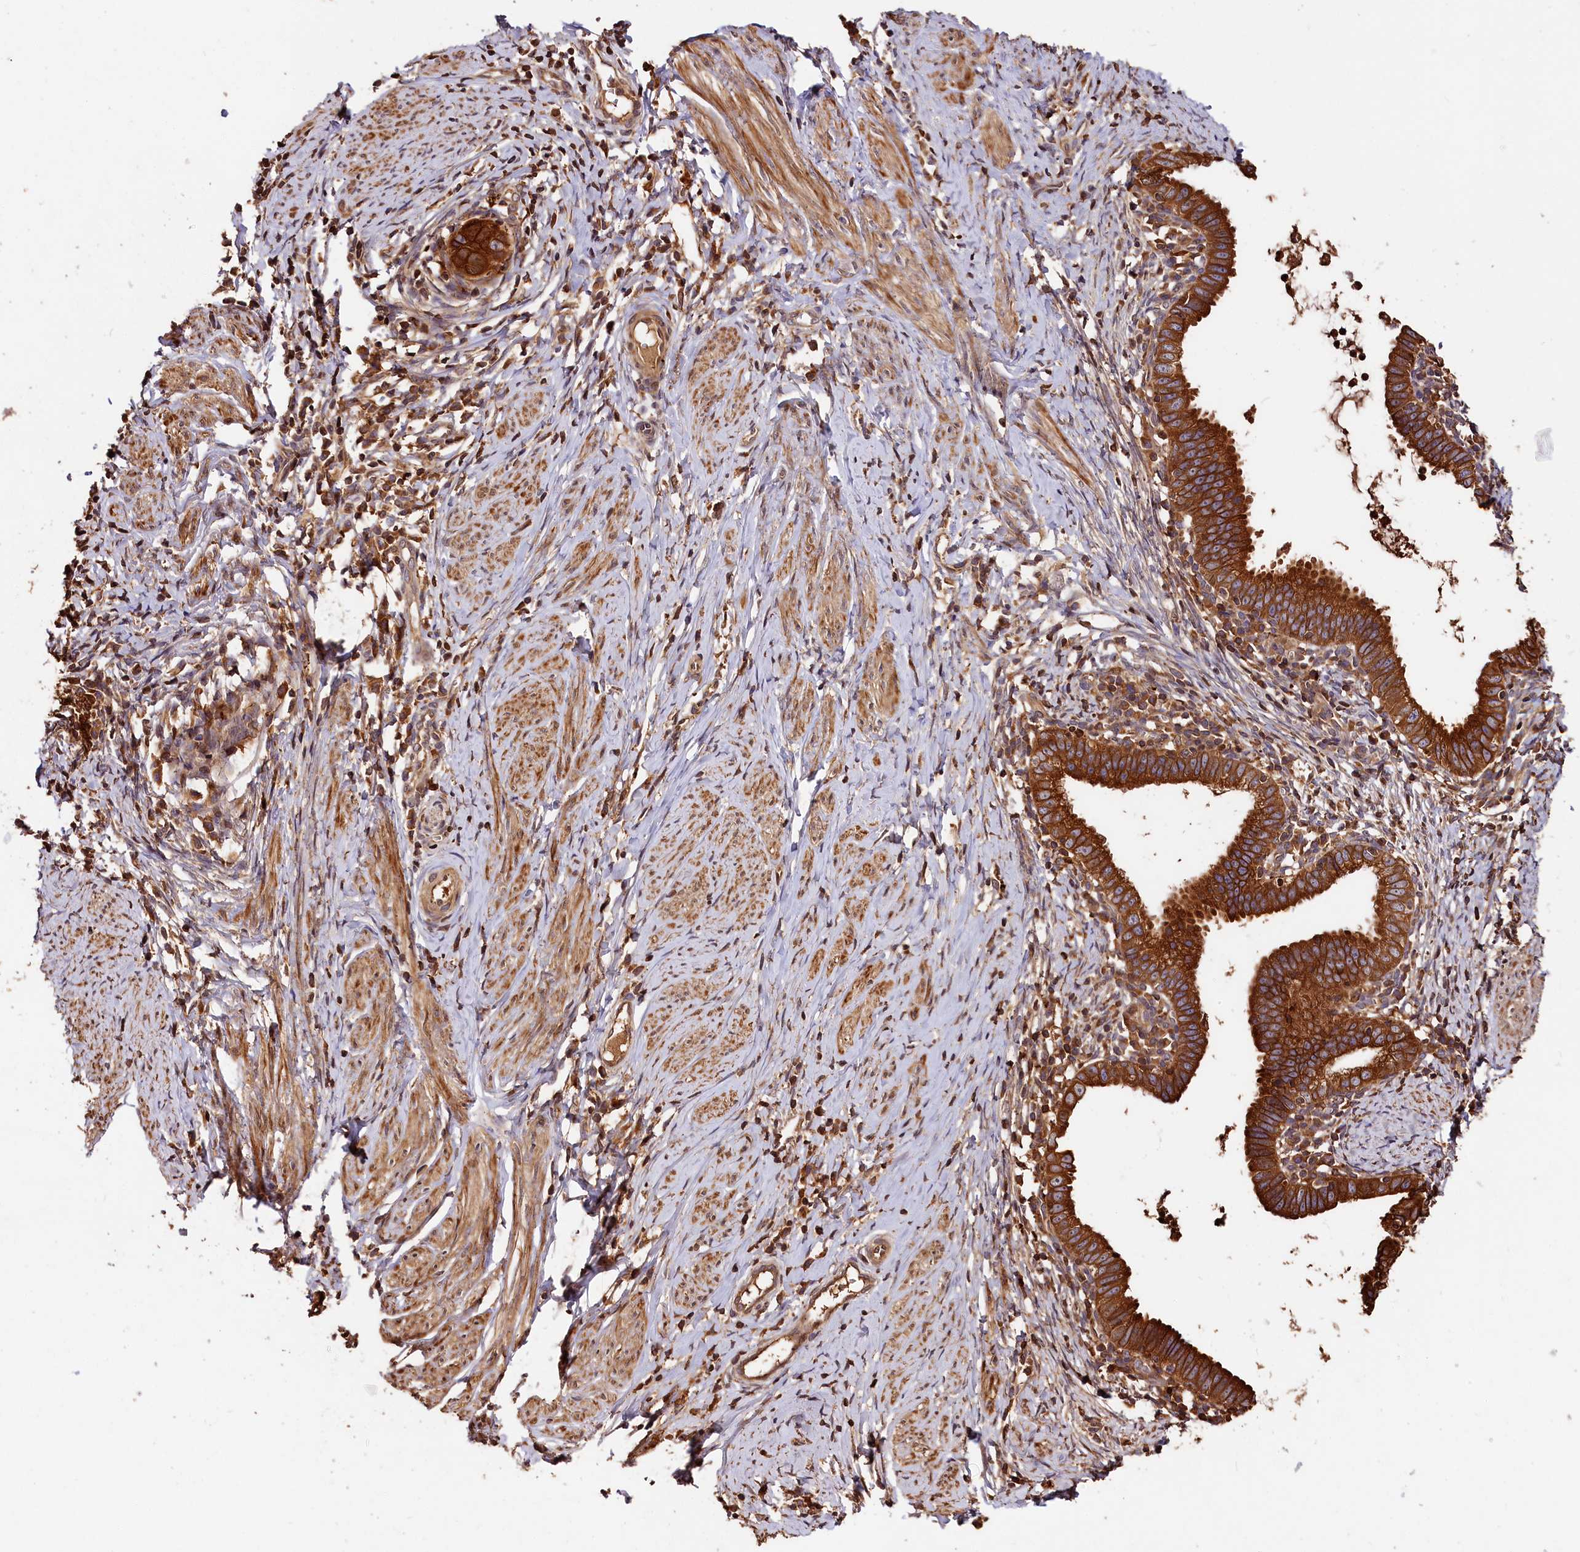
{"staining": {"intensity": "strong", "quantity": ">75%", "location": "cytoplasmic/membranous"}, "tissue": "cervical cancer", "cell_type": "Tumor cells", "image_type": "cancer", "snomed": [{"axis": "morphology", "description": "Adenocarcinoma, NOS"}, {"axis": "topography", "description": "Cervix"}], "caption": "Immunohistochemical staining of human adenocarcinoma (cervical) exhibits strong cytoplasmic/membranous protein staining in approximately >75% of tumor cells.", "gene": "HMOX2", "patient": {"sex": "female", "age": 36}}